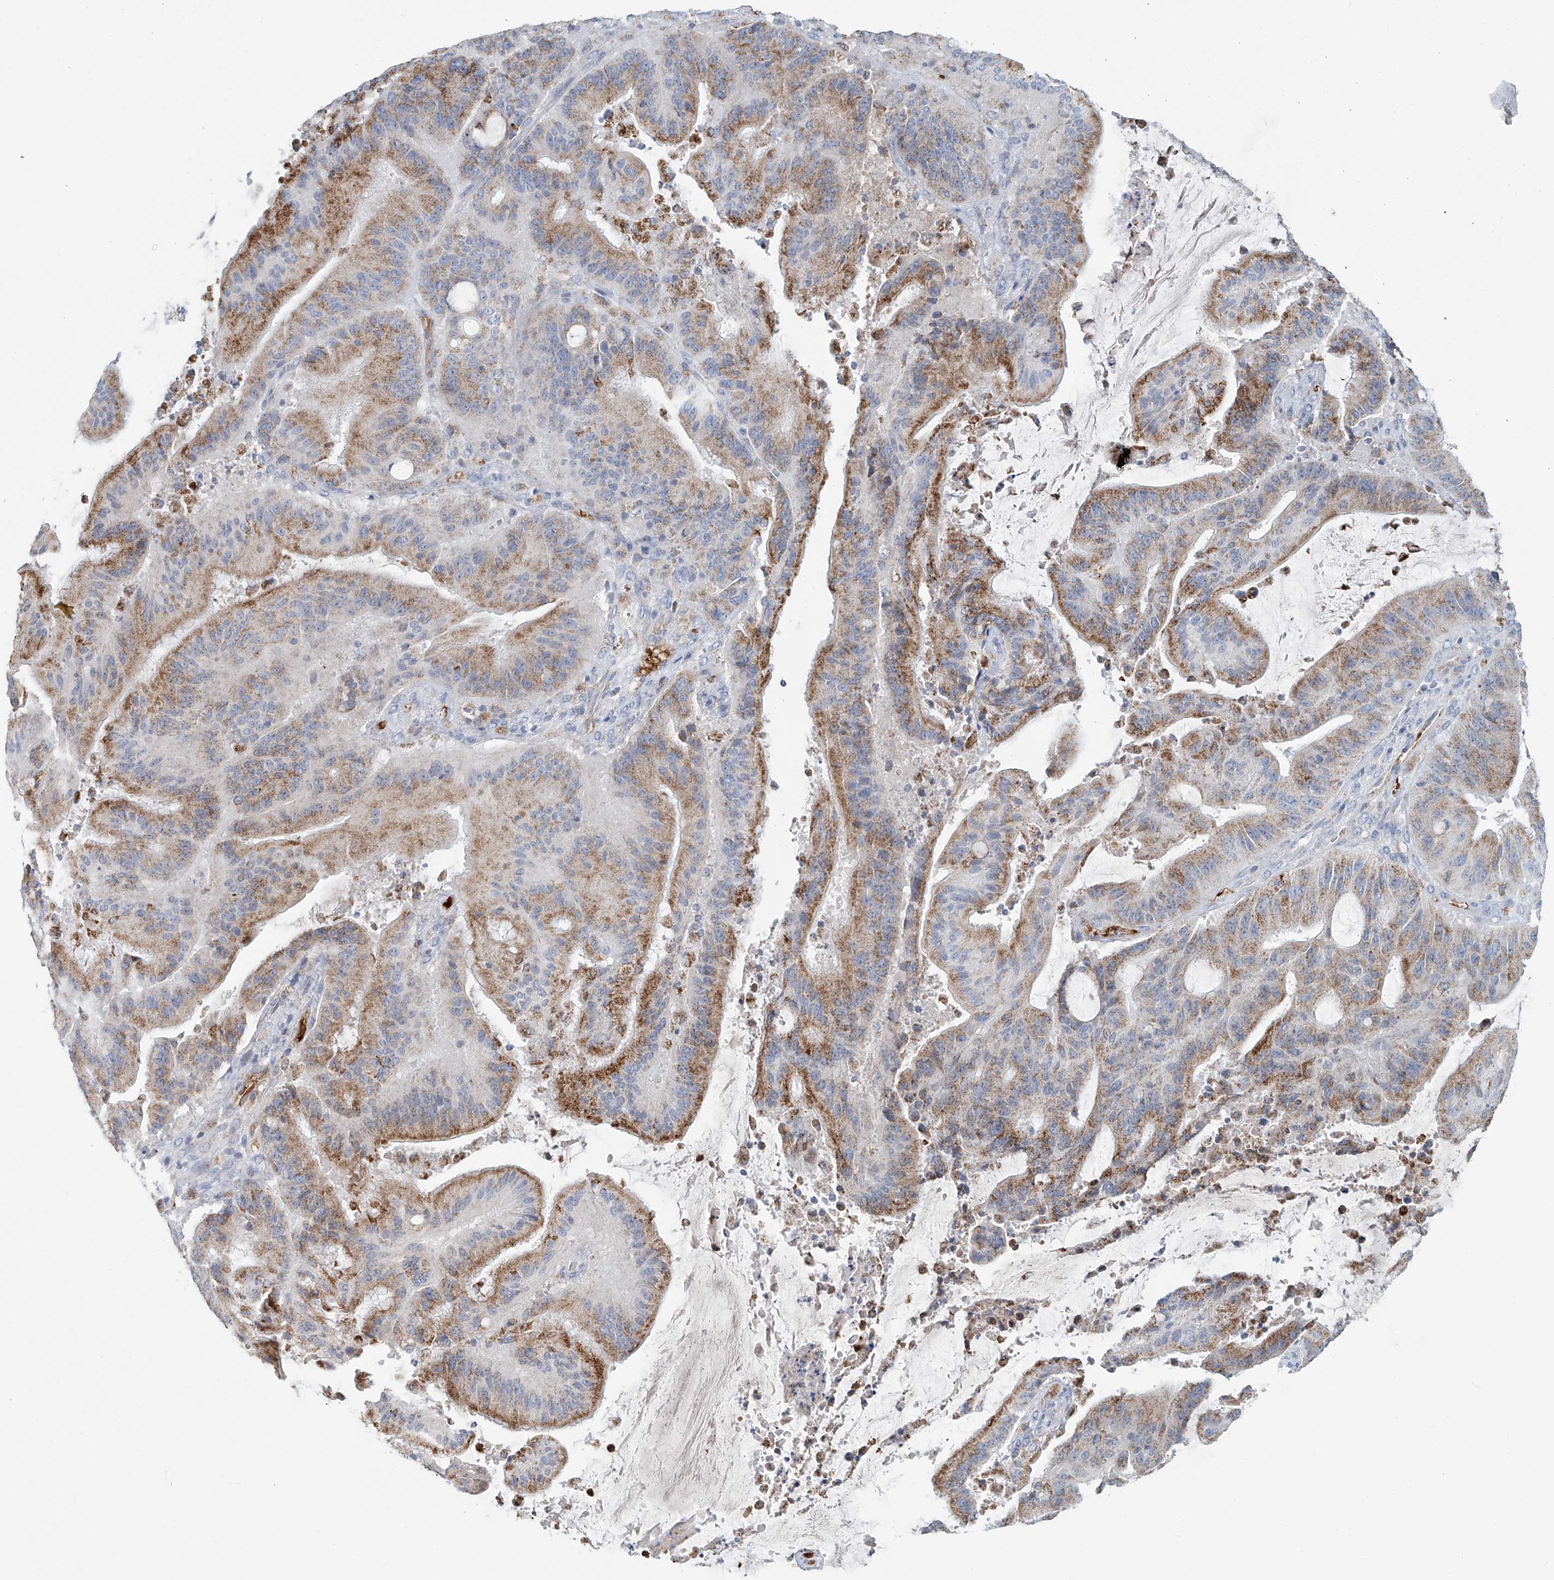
{"staining": {"intensity": "moderate", "quantity": ">75%", "location": "cytoplasmic/membranous"}, "tissue": "liver cancer", "cell_type": "Tumor cells", "image_type": "cancer", "snomed": [{"axis": "morphology", "description": "Normal tissue, NOS"}, {"axis": "morphology", "description": "Cholangiocarcinoma"}, {"axis": "topography", "description": "Liver"}, {"axis": "topography", "description": "Peripheral nerve tissue"}], "caption": "A brown stain shows moderate cytoplasmic/membranous staining of a protein in human cholangiocarcinoma (liver) tumor cells.", "gene": "PTPRA", "patient": {"sex": "female", "age": 73}}